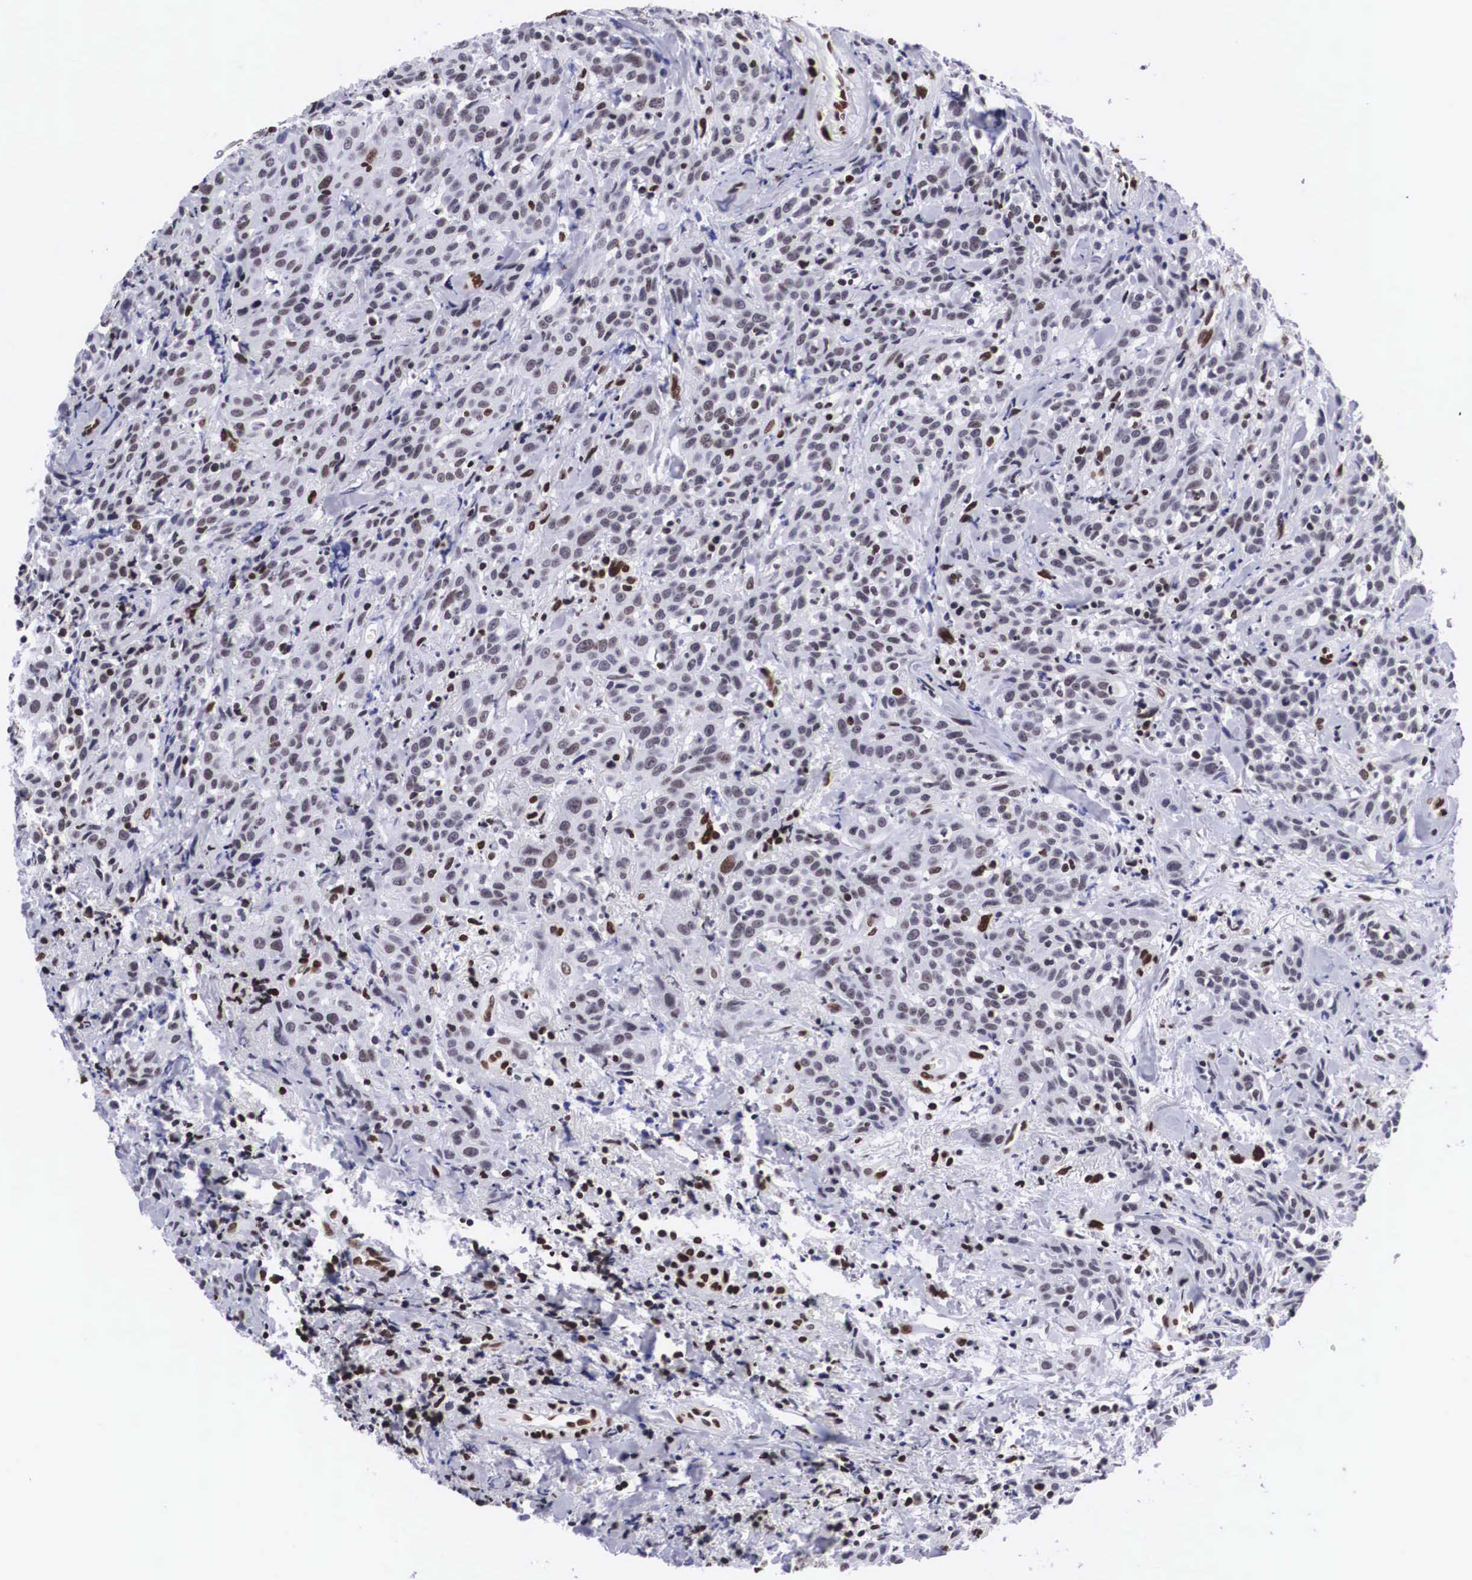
{"staining": {"intensity": "moderate", "quantity": "25%-75%", "location": "nuclear"}, "tissue": "head and neck cancer", "cell_type": "Tumor cells", "image_type": "cancer", "snomed": [{"axis": "morphology", "description": "Squamous cell carcinoma, NOS"}, {"axis": "topography", "description": "Oral tissue"}, {"axis": "topography", "description": "Head-Neck"}], "caption": "Immunohistochemistry (DAB (3,3'-diaminobenzidine)) staining of head and neck squamous cell carcinoma reveals moderate nuclear protein expression in approximately 25%-75% of tumor cells. (DAB IHC with brightfield microscopy, high magnification).", "gene": "MECP2", "patient": {"sex": "female", "age": 82}}